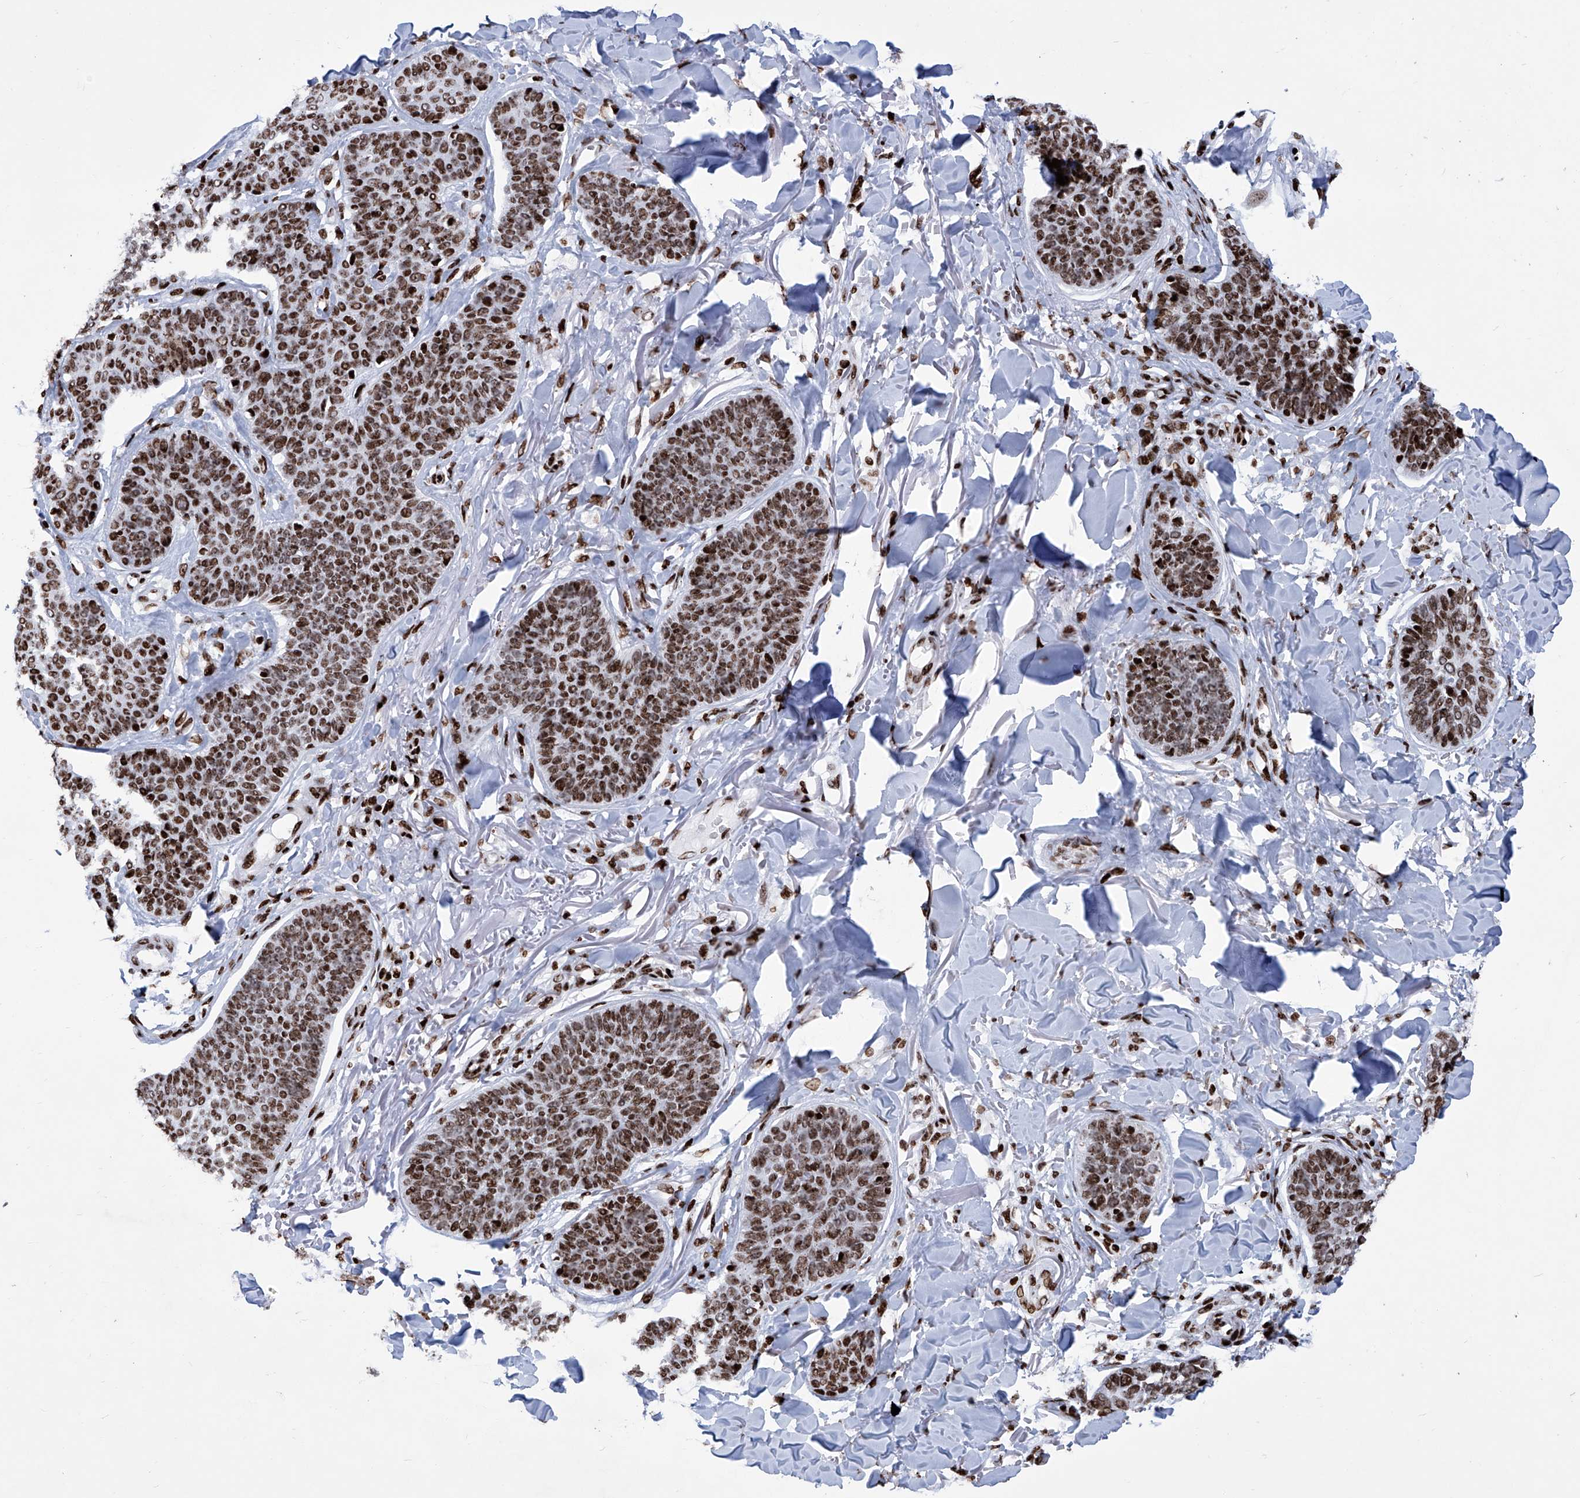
{"staining": {"intensity": "strong", "quantity": ">75%", "location": "nuclear"}, "tissue": "skin cancer", "cell_type": "Tumor cells", "image_type": "cancer", "snomed": [{"axis": "morphology", "description": "Basal cell carcinoma"}, {"axis": "topography", "description": "Skin"}], "caption": "High-power microscopy captured an immunohistochemistry micrograph of skin cancer (basal cell carcinoma), revealing strong nuclear expression in about >75% of tumor cells. (DAB (3,3'-diaminobenzidine) IHC with brightfield microscopy, high magnification).", "gene": "HEY2", "patient": {"sex": "male", "age": 85}}